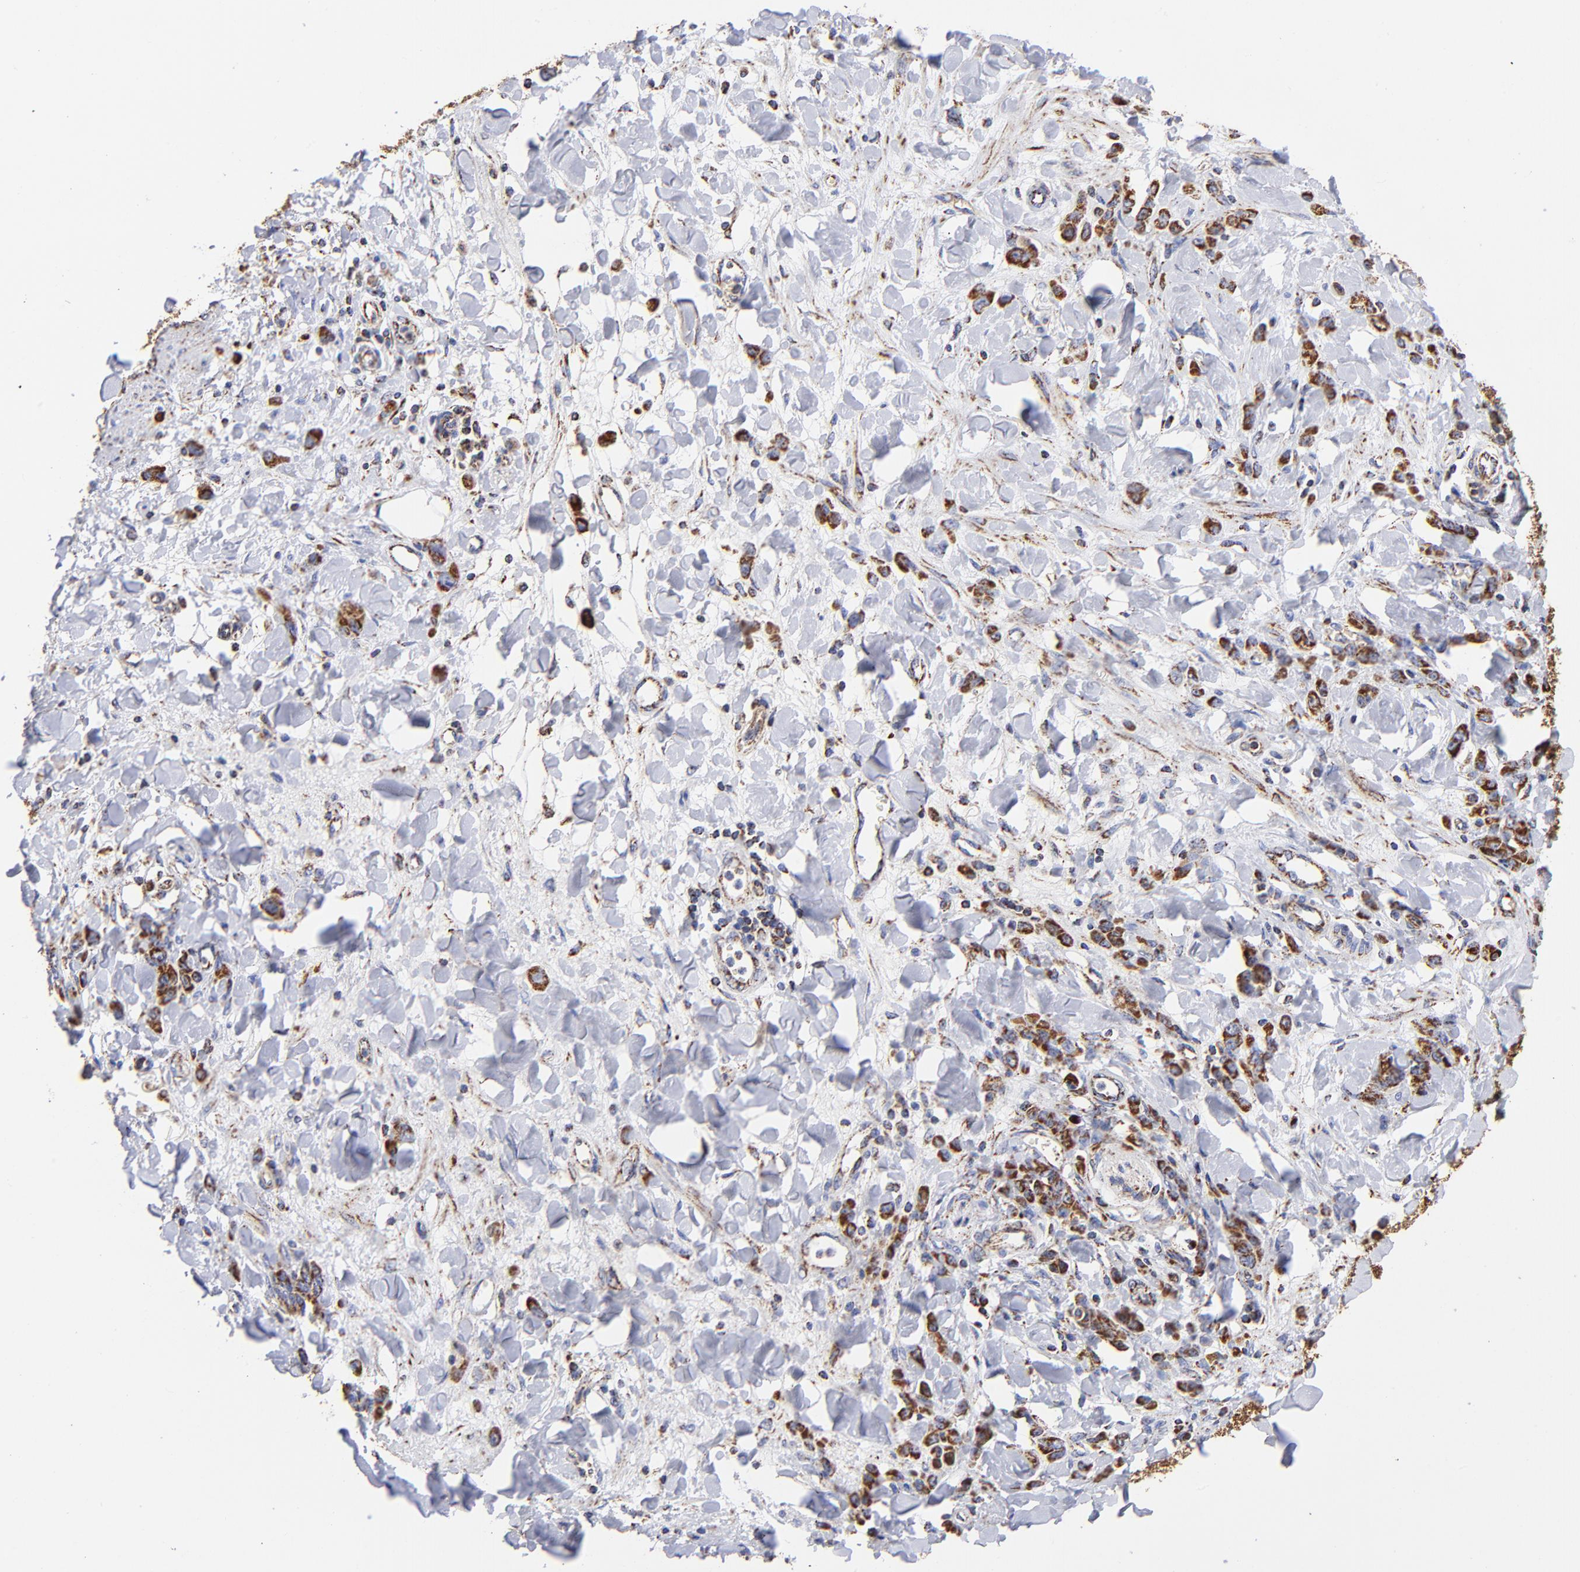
{"staining": {"intensity": "strong", "quantity": ">75%", "location": "cytoplasmic/membranous"}, "tissue": "stomach cancer", "cell_type": "Tumor cells", "image_type": "cancer", "snomed": [{"axis": "morphology", "description": "Normal tissue, NOS"}, {"axis": "morphology", "description": "Adenocarcinoma, NOS"}, {"axis": "topography", "description": "Stomach"}], "caption": "A high amount of strong cytoplasmic/membranous expression is identified in approximately >75% of tumor cells in adenocarcinoma (stomach) tissue. Nuclei are stained in blue.", "gene": "PHB1", "patient": {"sex": "male", "age": 82}}